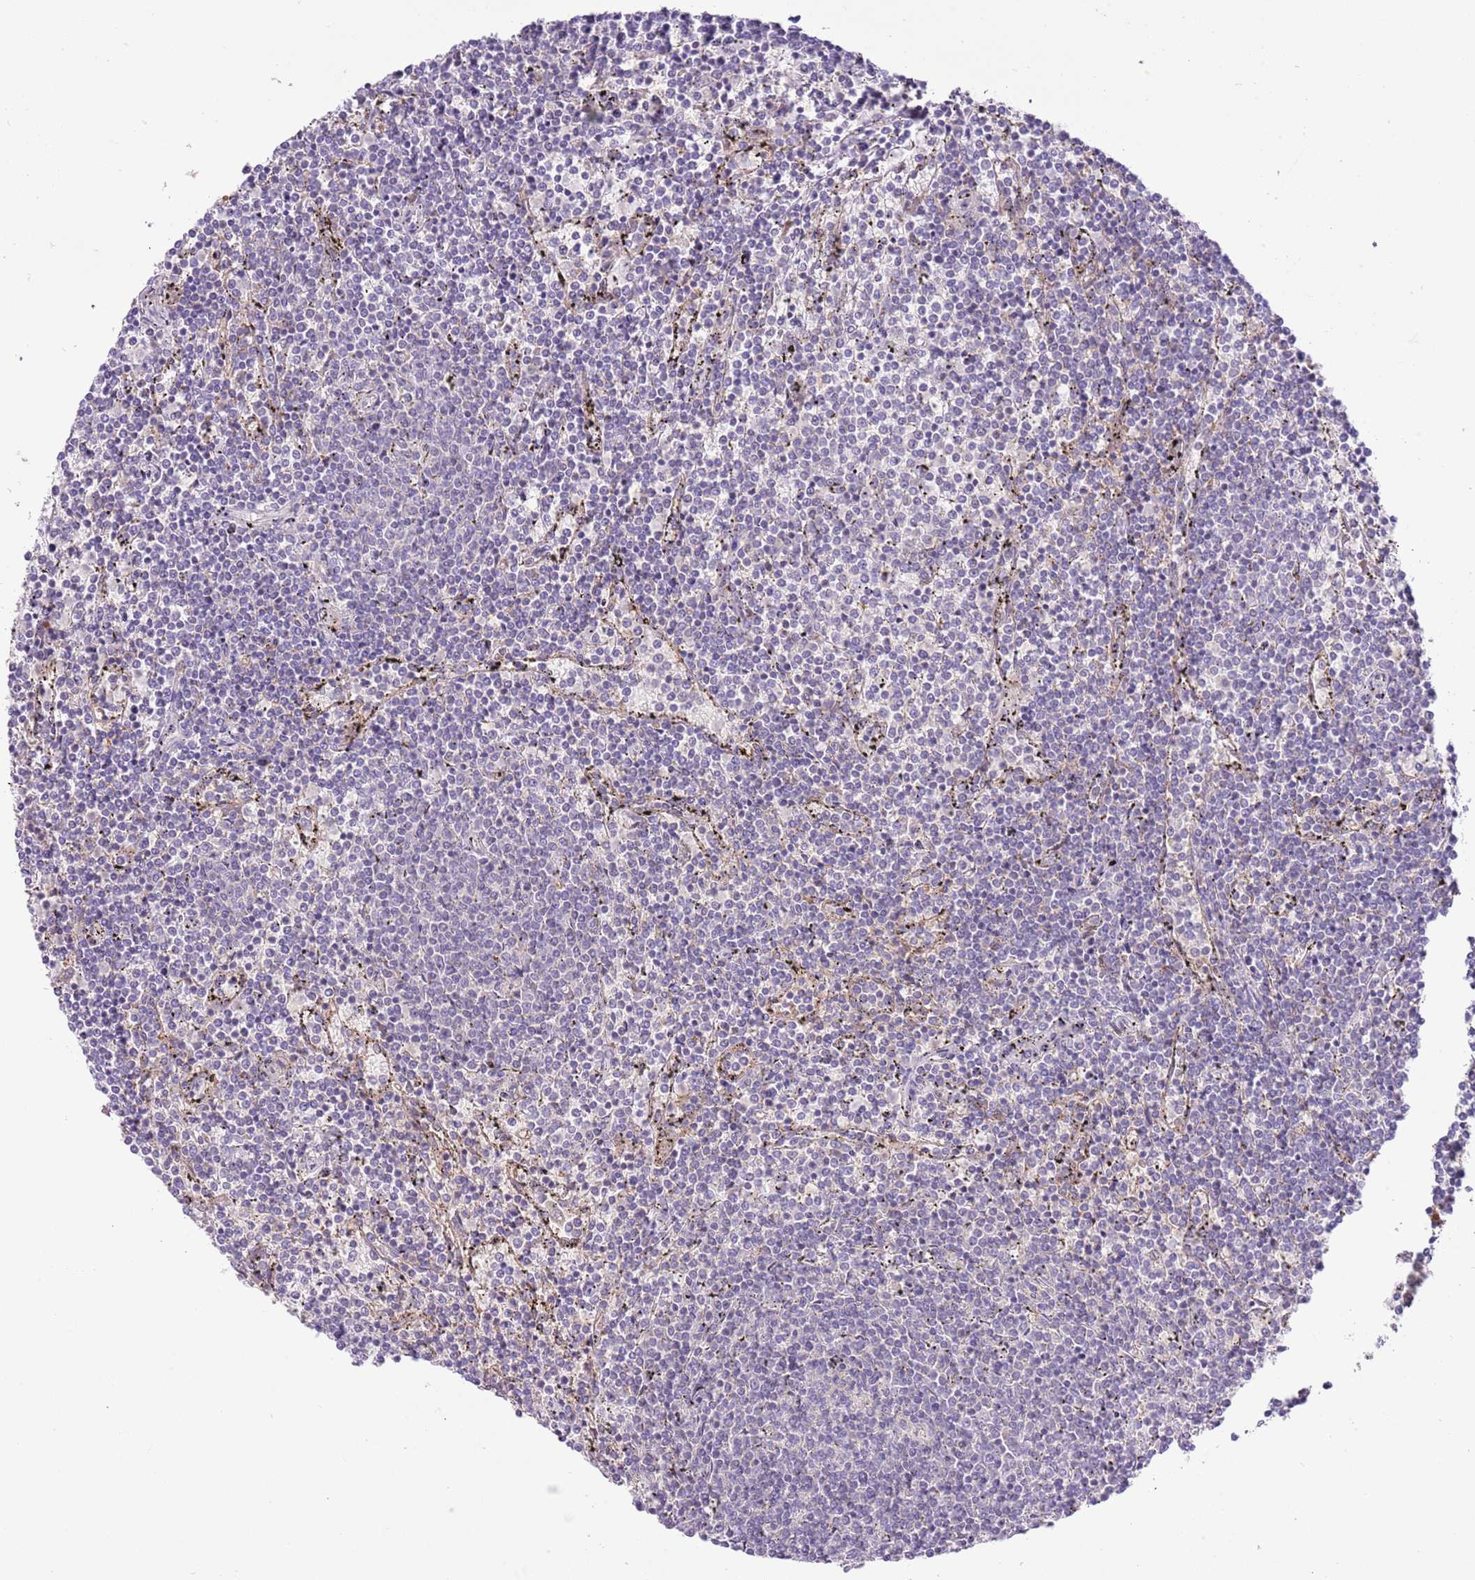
{"staining": {"intensity": "negative", "quantity": "none", "location": "none"}, "tissue": "lymphoma", "cell_type": "Tumor cells", "image_type": "cancer", "snomed": [{"axis": "morphology", "description": "Malignant lymphoma, non-Hodgkin's type, Low grade"}, {"axis": "topography", "description": "Spleen"}], "caption": "The immunohistochemistry photomicrograph has no significant expression in tumor cells of lymphoma tissue.", "gene": "GALK2", "patient": {"sex": "female", "age": 50}}